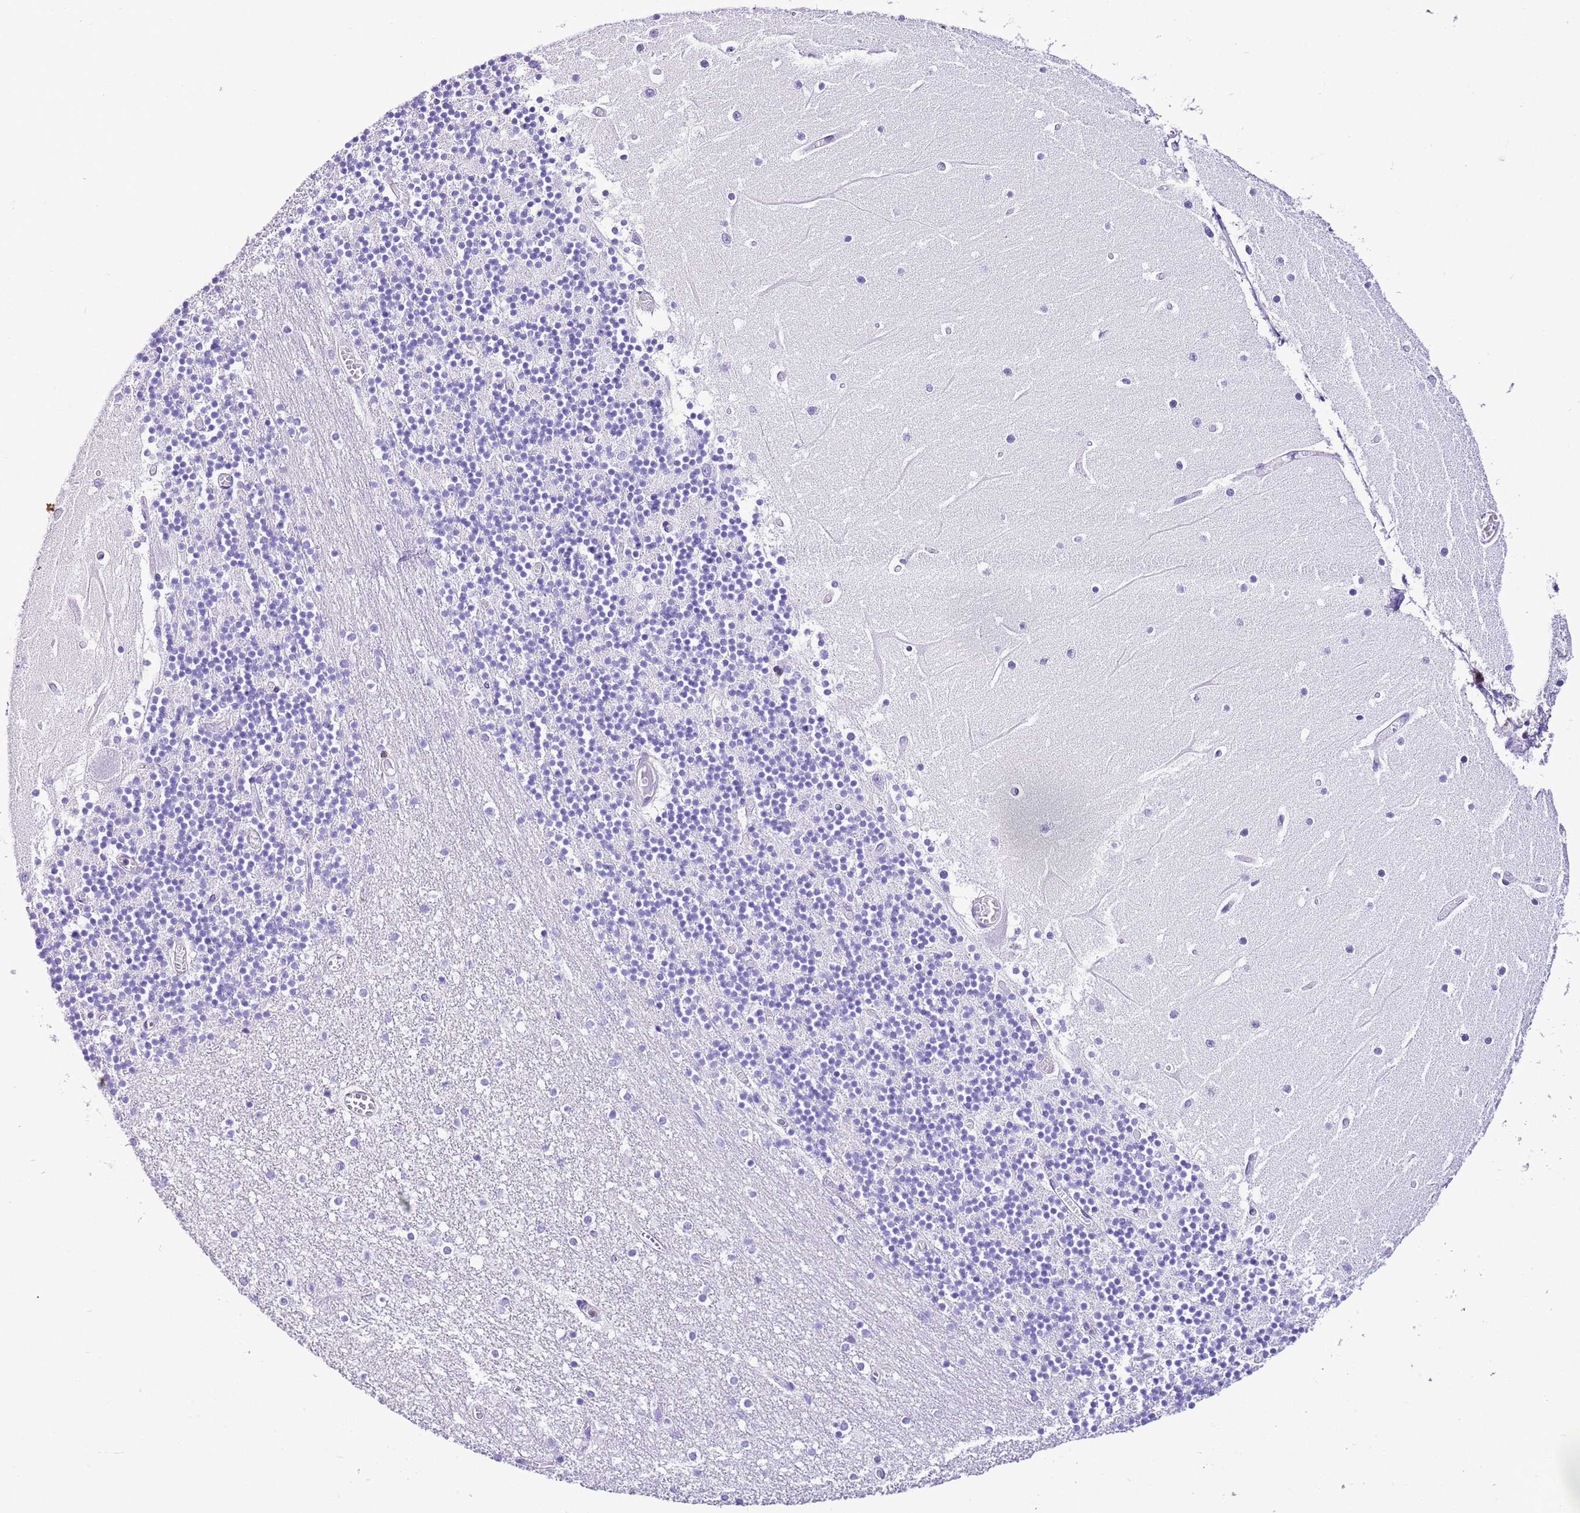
{"staining": {"intensity": "negative", "quantity": "none", "location": "none"}, "tissue": "cerebellum", "cell_type": "Cells in granular layer", "image_type": "normal", "snomed": [{"axis": "morphology", "description": "Normal tissue, NOS"}, {"axis": "topography", "description": "Cerebellum"}], "caption": "Immunohistochemistry of normal cerebellum shows no positivity in cells in granular layer.", "gene": "CNN2", "patient": {"sex": "female", "age": 28}}